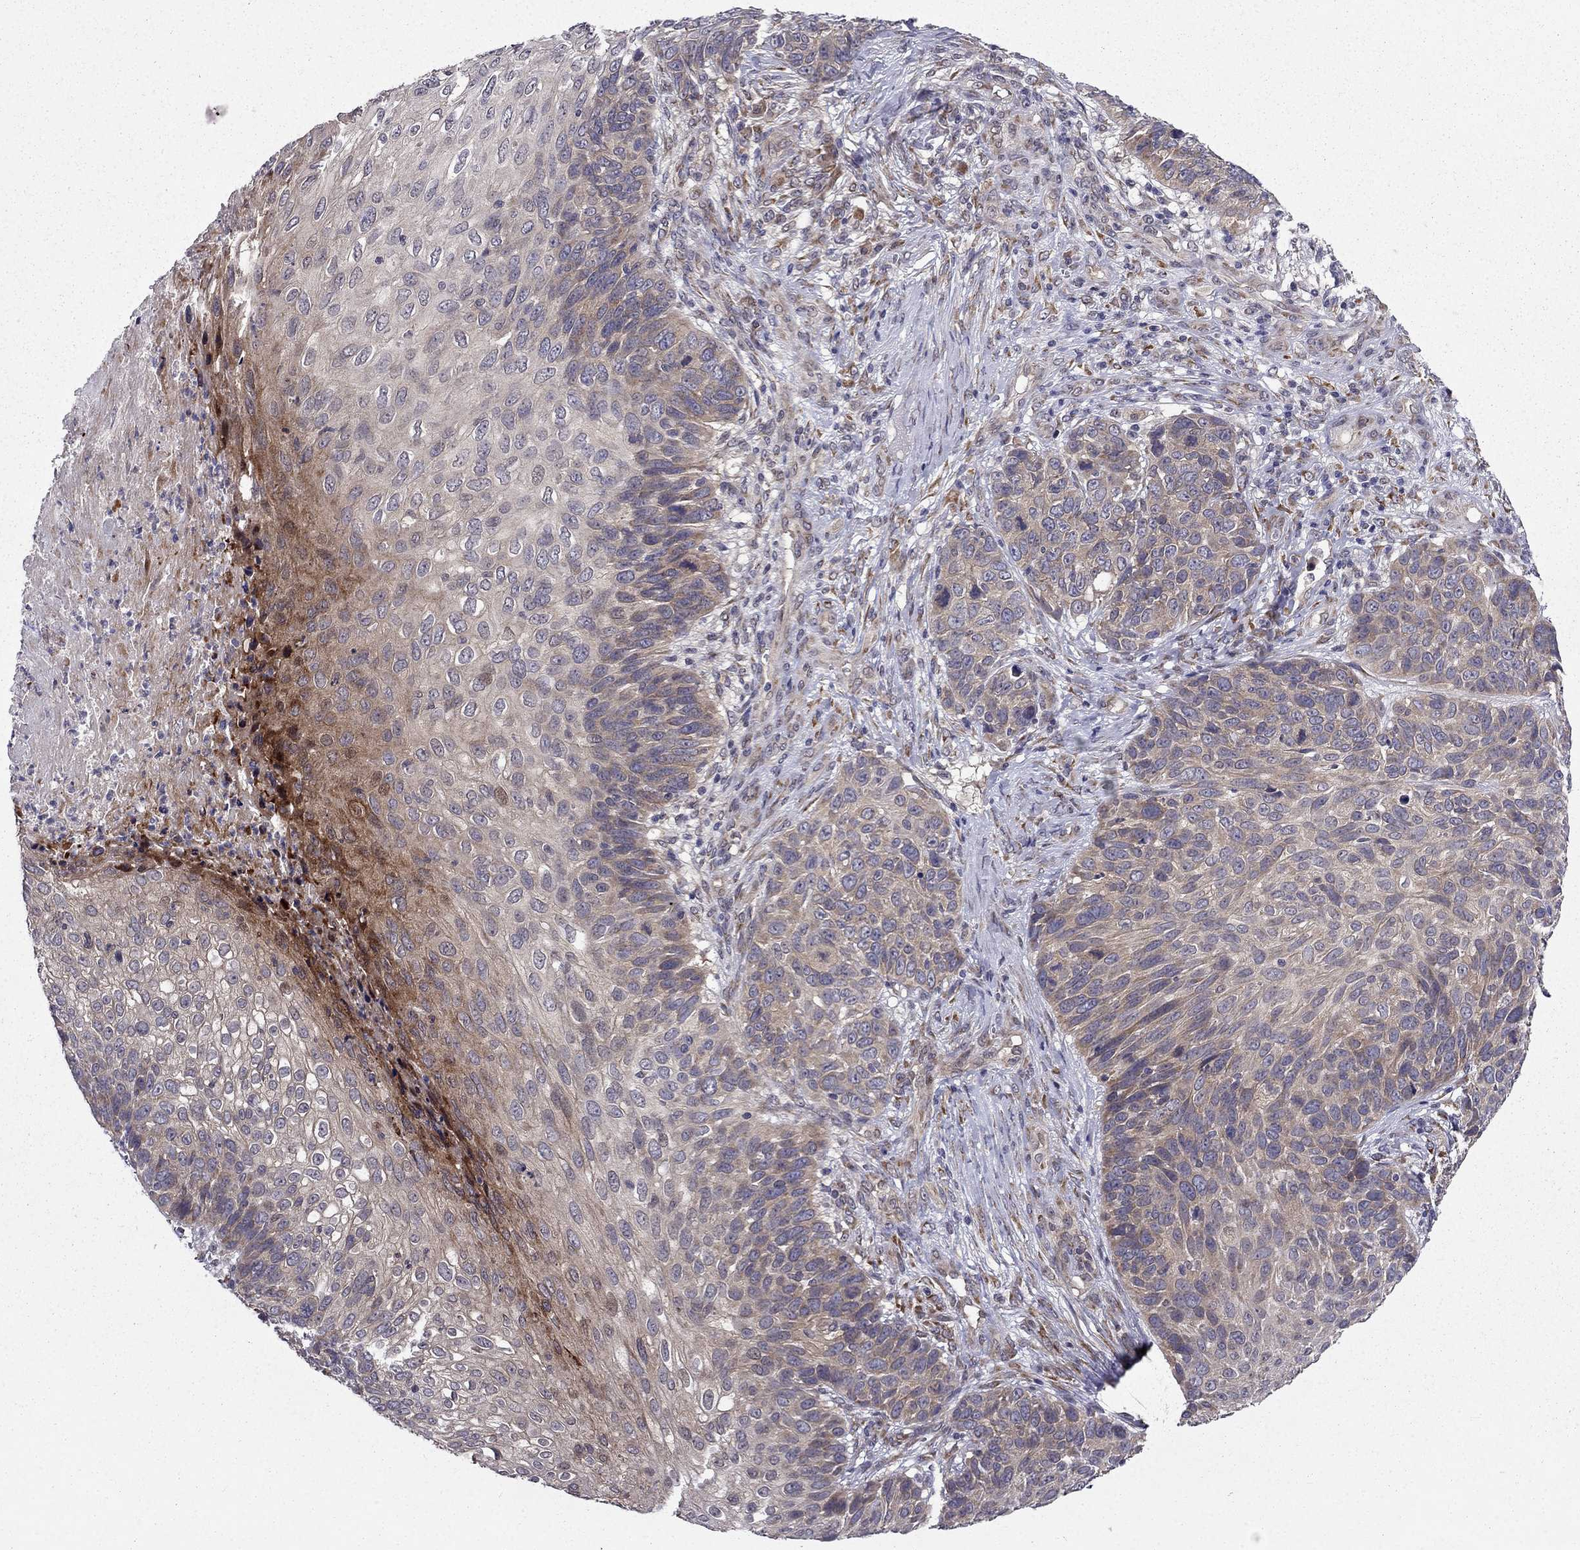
{"staining": {"intensity": "weak", "quantity": "25%-75%", "location": "cytoplasmic/membranous"}, "tissue": "skin cancer", "cell_type": "Tumor cells", "image_type": "cancer", "snomed": [{"axis": "morphology", "description": "Squamous cell carcinoma, NOS"}, {"axis": "topography", "description": "Skin"}], "caption": "Skin cancer stained with immunohistochemistry exhibits weak cytoplasmic/membranous expression in about 25%-75% of tumor cells. Immunohistochemistry (ihc) stains the protein of interest in brown and the nuclei are stained blue.", "gene": "ARHGEF28", "patient": {"sex": "male", "age": 92}}